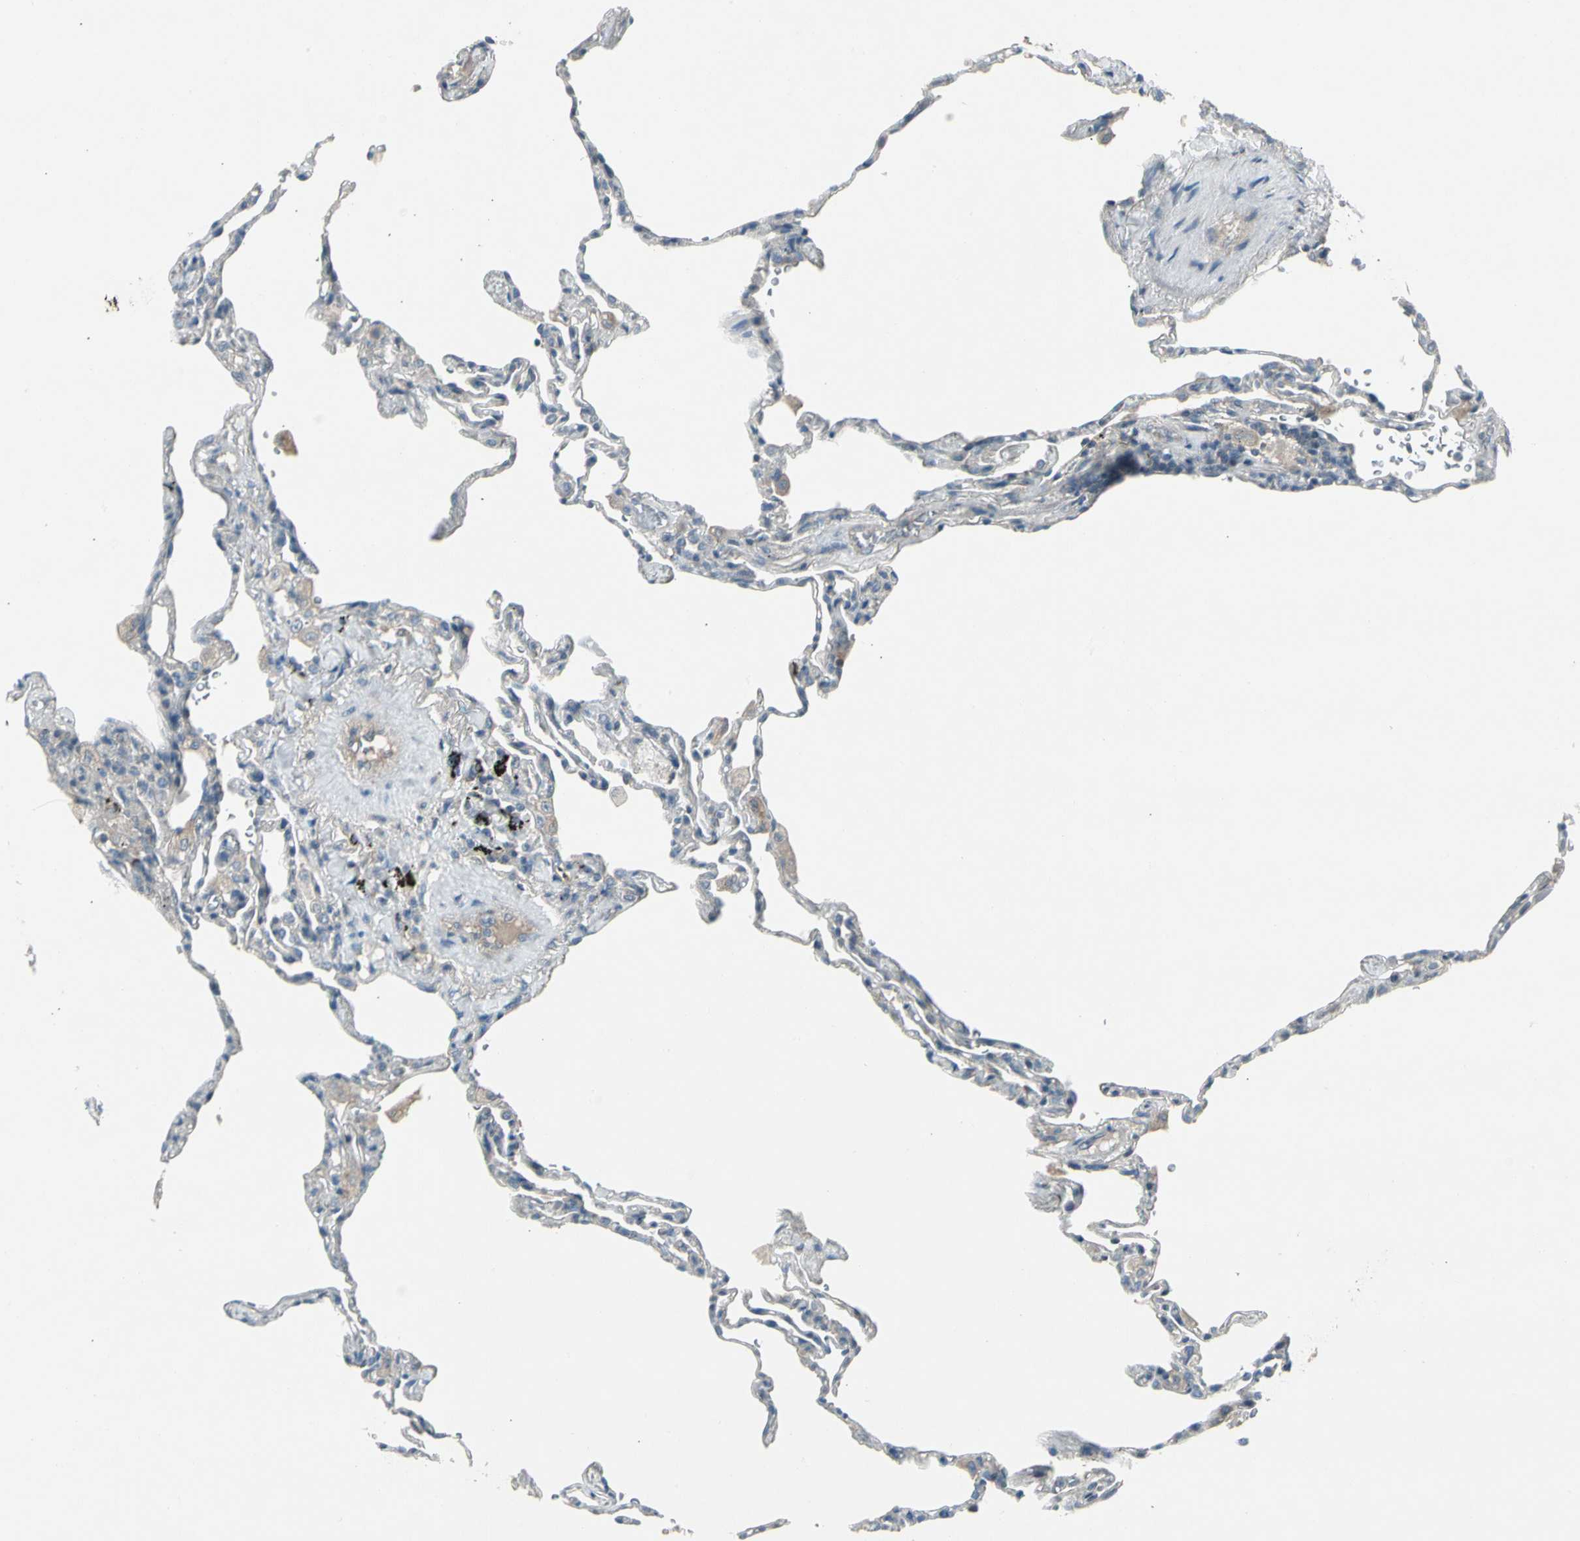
{"staining": {"intensity": "weak", "quantity": "<25%", "location": "cytoplasmic/membranous"}, "tissue": "lung", "cell_type": "Alveolar cells", "image_type": "normal", "snomed": [{"axis": "morphology", "description": "Normal tissue, NOS"}, {"axis": "topography", "description": "Lung"}], "caption": "Human lung stained for a protein using IHC exhibits no staining in alveolar cells.", "gene": "PANK2", "patient": {"sex": "male", "age": 59}}